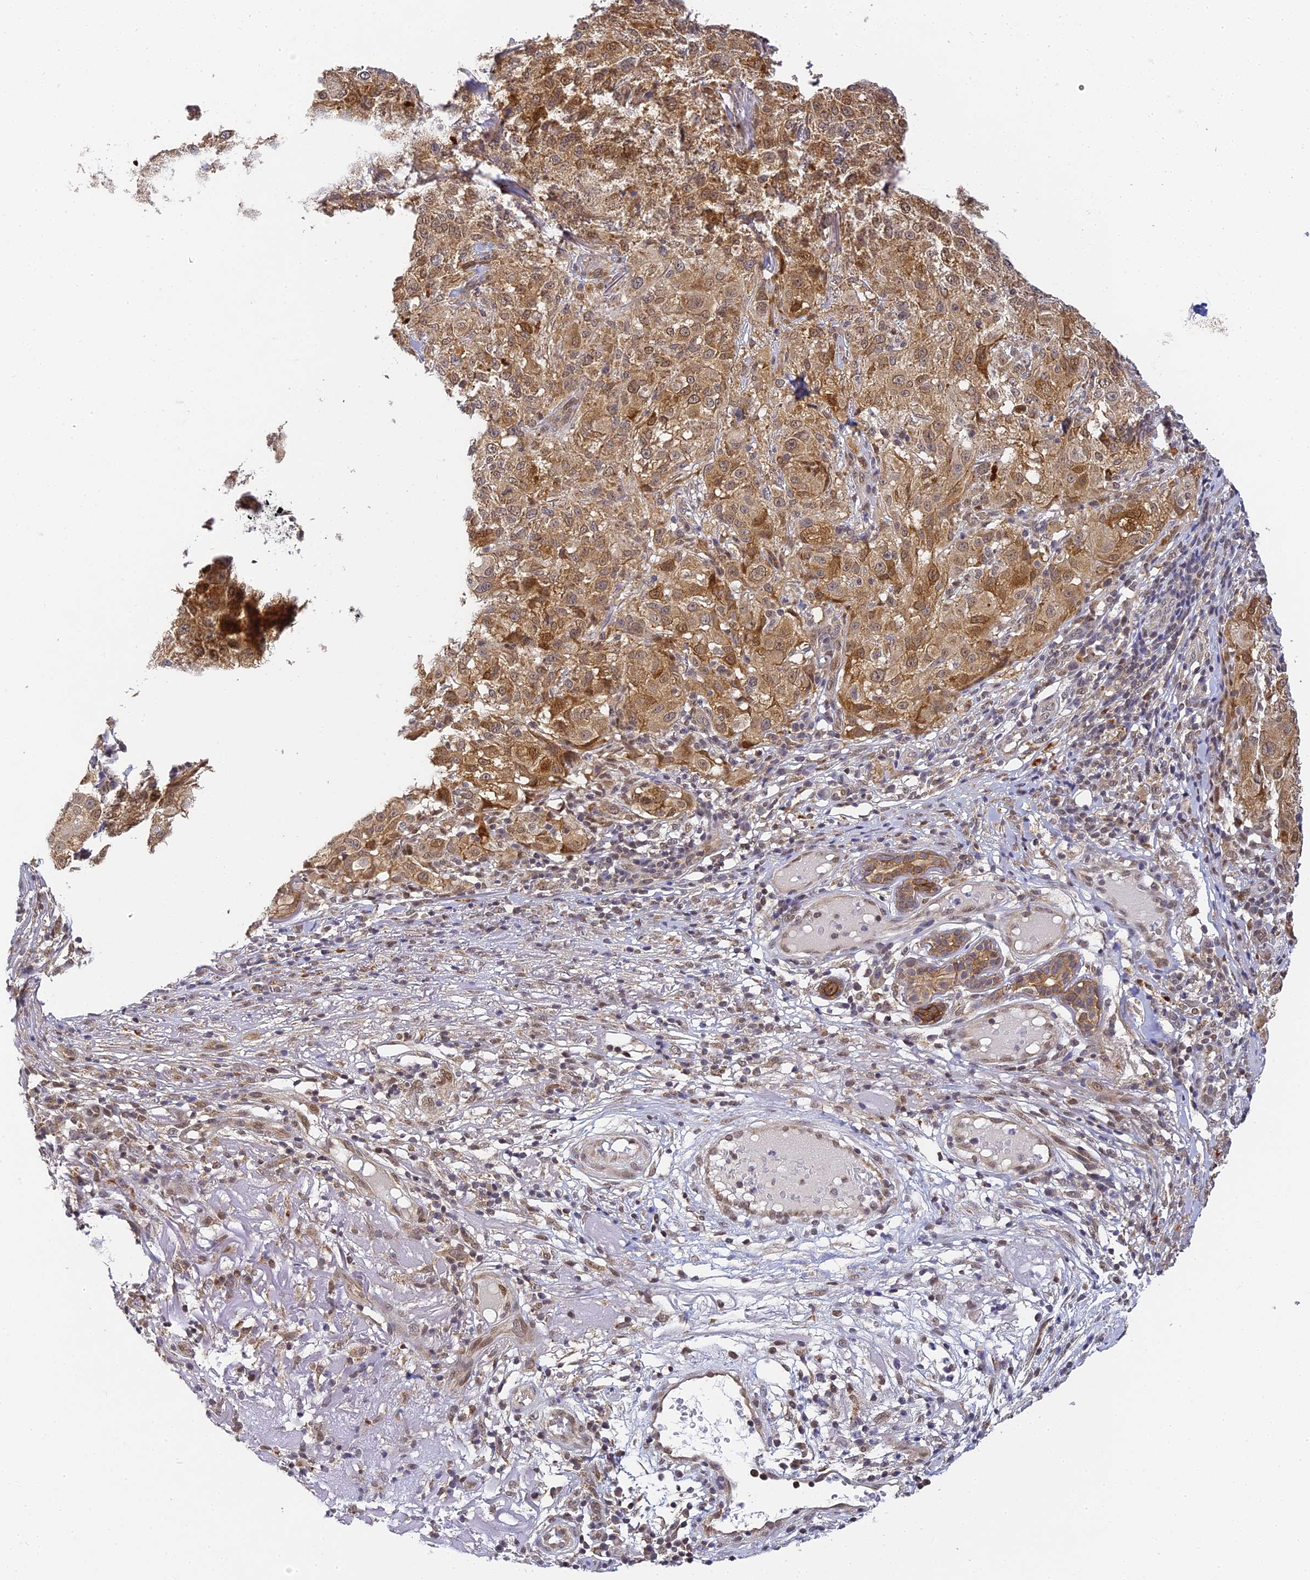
{"staining": {"intensity": "moderate", "quantity": ">75%", "location": "cytoplasmic/membranous,nuclear"}, "tissue": "melanoma", "cell_type": "Tumor cells", "image_type": "cancer", "snomed": [{"axis": "morphology", "description": "Necrosis, NOS"}, {"axis": "morphology", "description": "Malignant melanoma, NOS"}, {"axis": "topography", "description": "Skin"}], "caption": "Protein staining of malignant melanoma tissue shows moderate cytoplasmic/membranous and nuclear staining in approximately >75% of tumor cells.", "gene": "DNAAF10", "patient": {"sex": "female", "age": 87}}